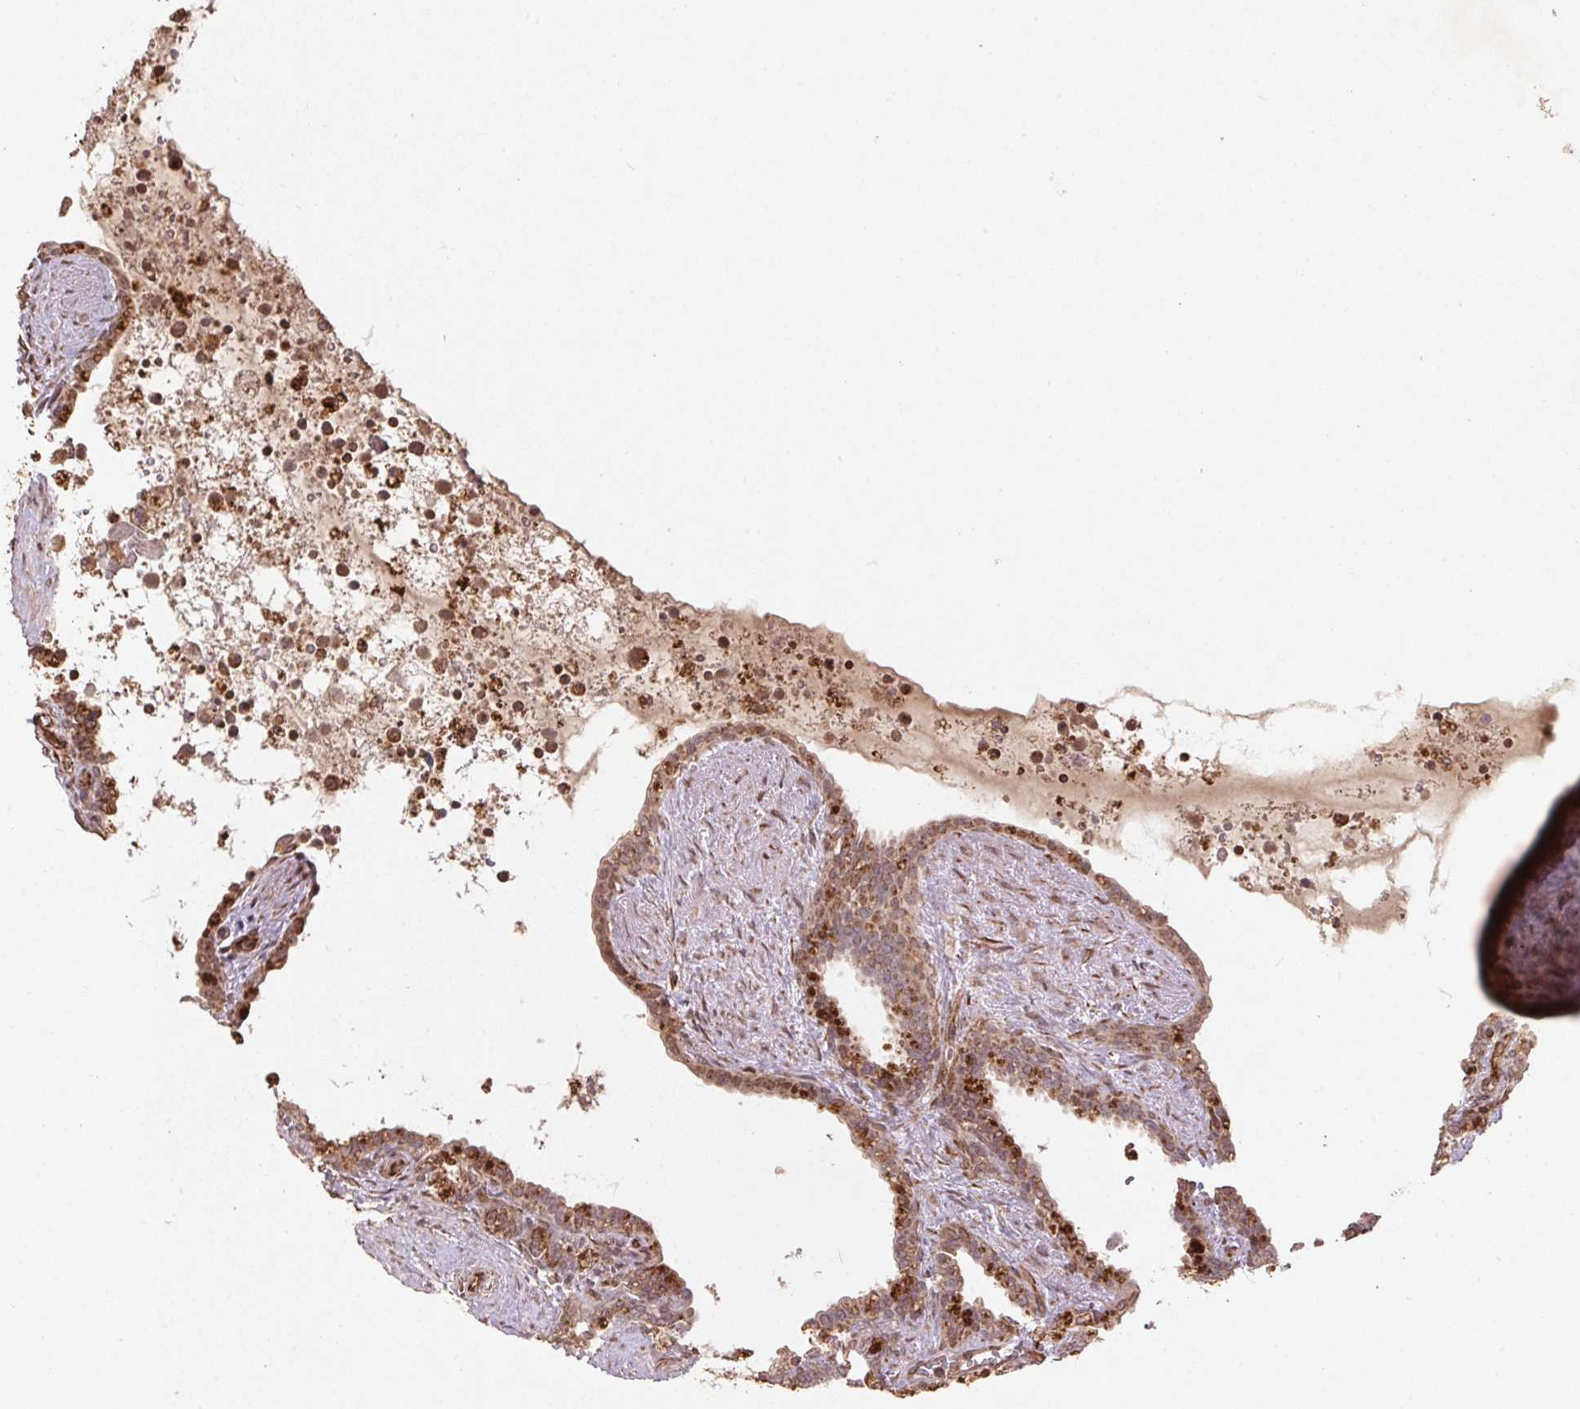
{"staining": {"intensity": "moderate", "quantity": ">75%", "location": "cytoplasmic/membranous"}, "tissue": "seminal vesicle", "cell_type": "Glandular cells", "image_type": "normal", "snomed": [{"axis": "morphology", "description": "Normal tissue, NOS"}, {"axis": "topography", "description": "Seminal veicle"}], "caption": "Seminal vesicle was stained to show a protein in brown. There is medium levels of moderate cytoplasmic/membranous staining in approximately >75% of glandular cells.", "gene": "SPRED2", "patient": {"sex": "male", "age": 76}}